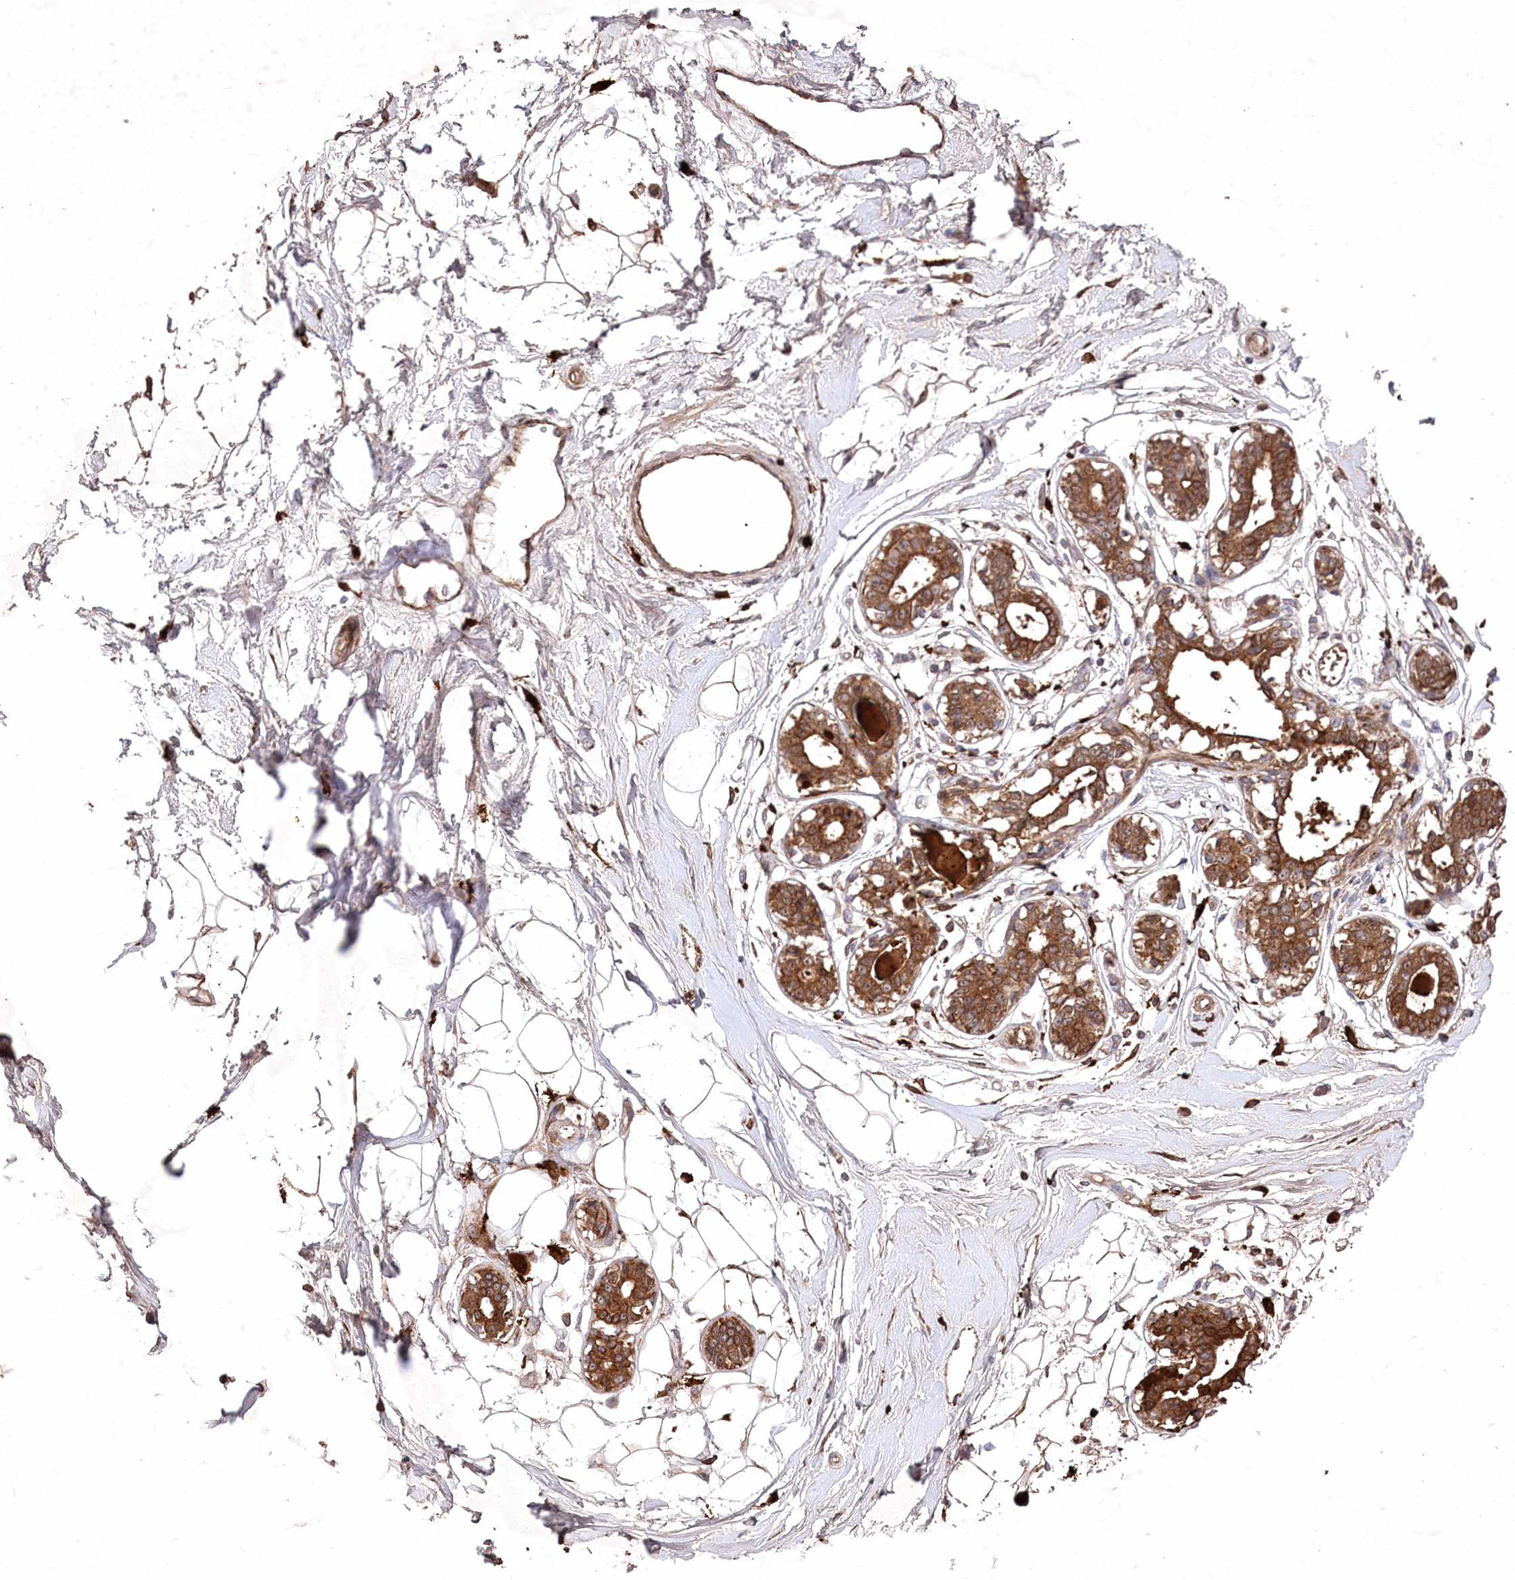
{"staining": {"intensity": "moderate", "quantity": ">75%", "location": "cytoplasmic/membranous"}, "tissue": "breast", "cell_type": "Adipocytes", "image_type": "normal", "snomed": [{"axis": "morphology", "description": "Normal tissue, NOS"}, {"axis": "topography", "description": "Breast"}], "caption": "Adipocytes demonstrate medium levels of moderate cytoplasmic/membranous staining in about >75% of cells in benign breast.", "gene": "PPP1R21", "patient": {"sex": "female", "age": 45}}